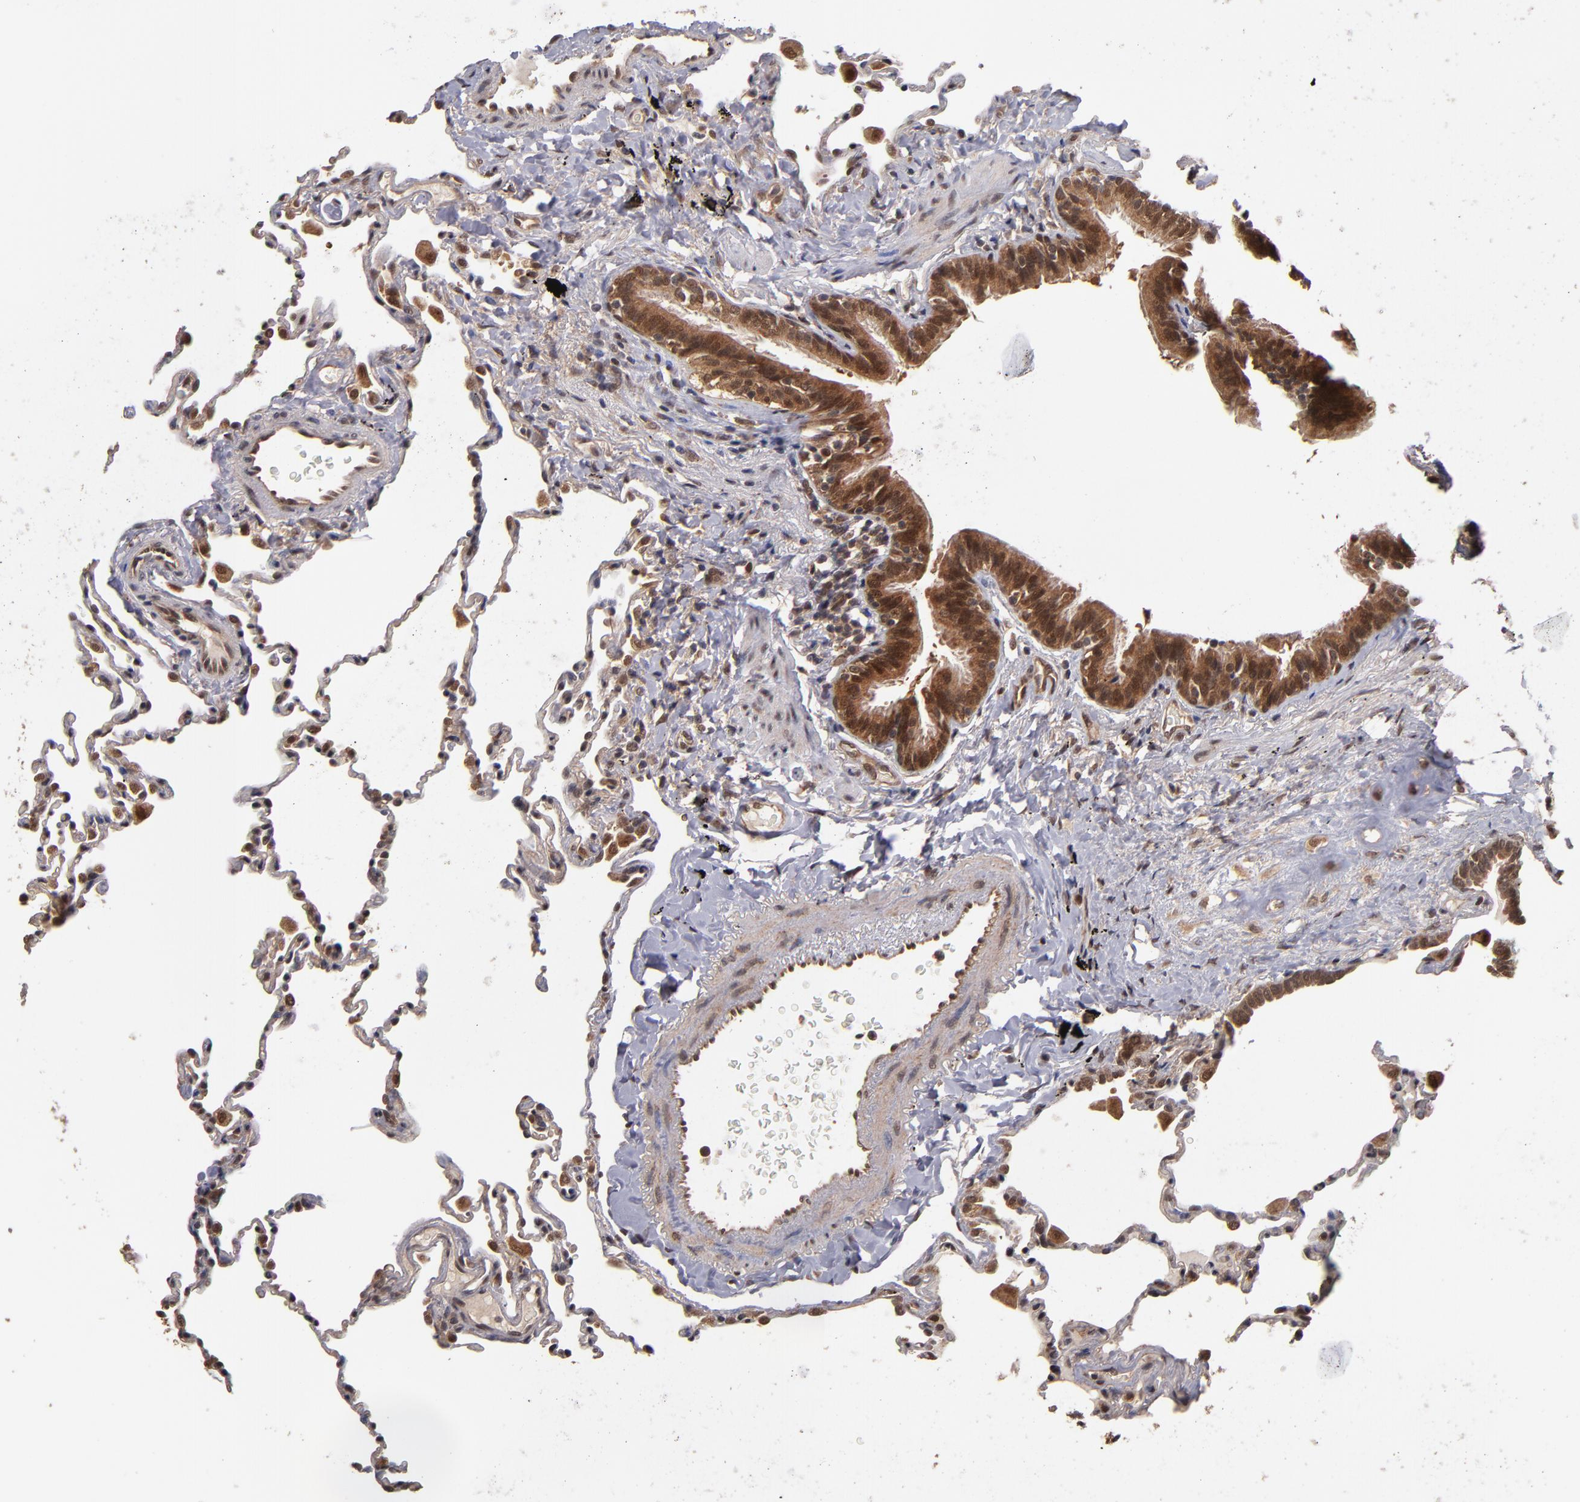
{"staining": {"intensity": "moderate", "quantity": ">75%", "location": "cytoplasmic/membranous,nuclear"}, "tissue": "lung", "cell_type": "Alveolar cells", "image_type": "normal", "snomed": [{"axis": "morphology", "description": "Normal tissue, NOS"}, {"axis": "topography", "description": "Lung"}], "caption": "Immunohistochemical staining of unremarkable human lung demonstrates >75% levels of moderate cytoplasmic/membranous,nuclear protein staining in approximately >75% of alveolar cells.", "gene": "CUL5", "patient": {"sex": "male", "age": 59}}